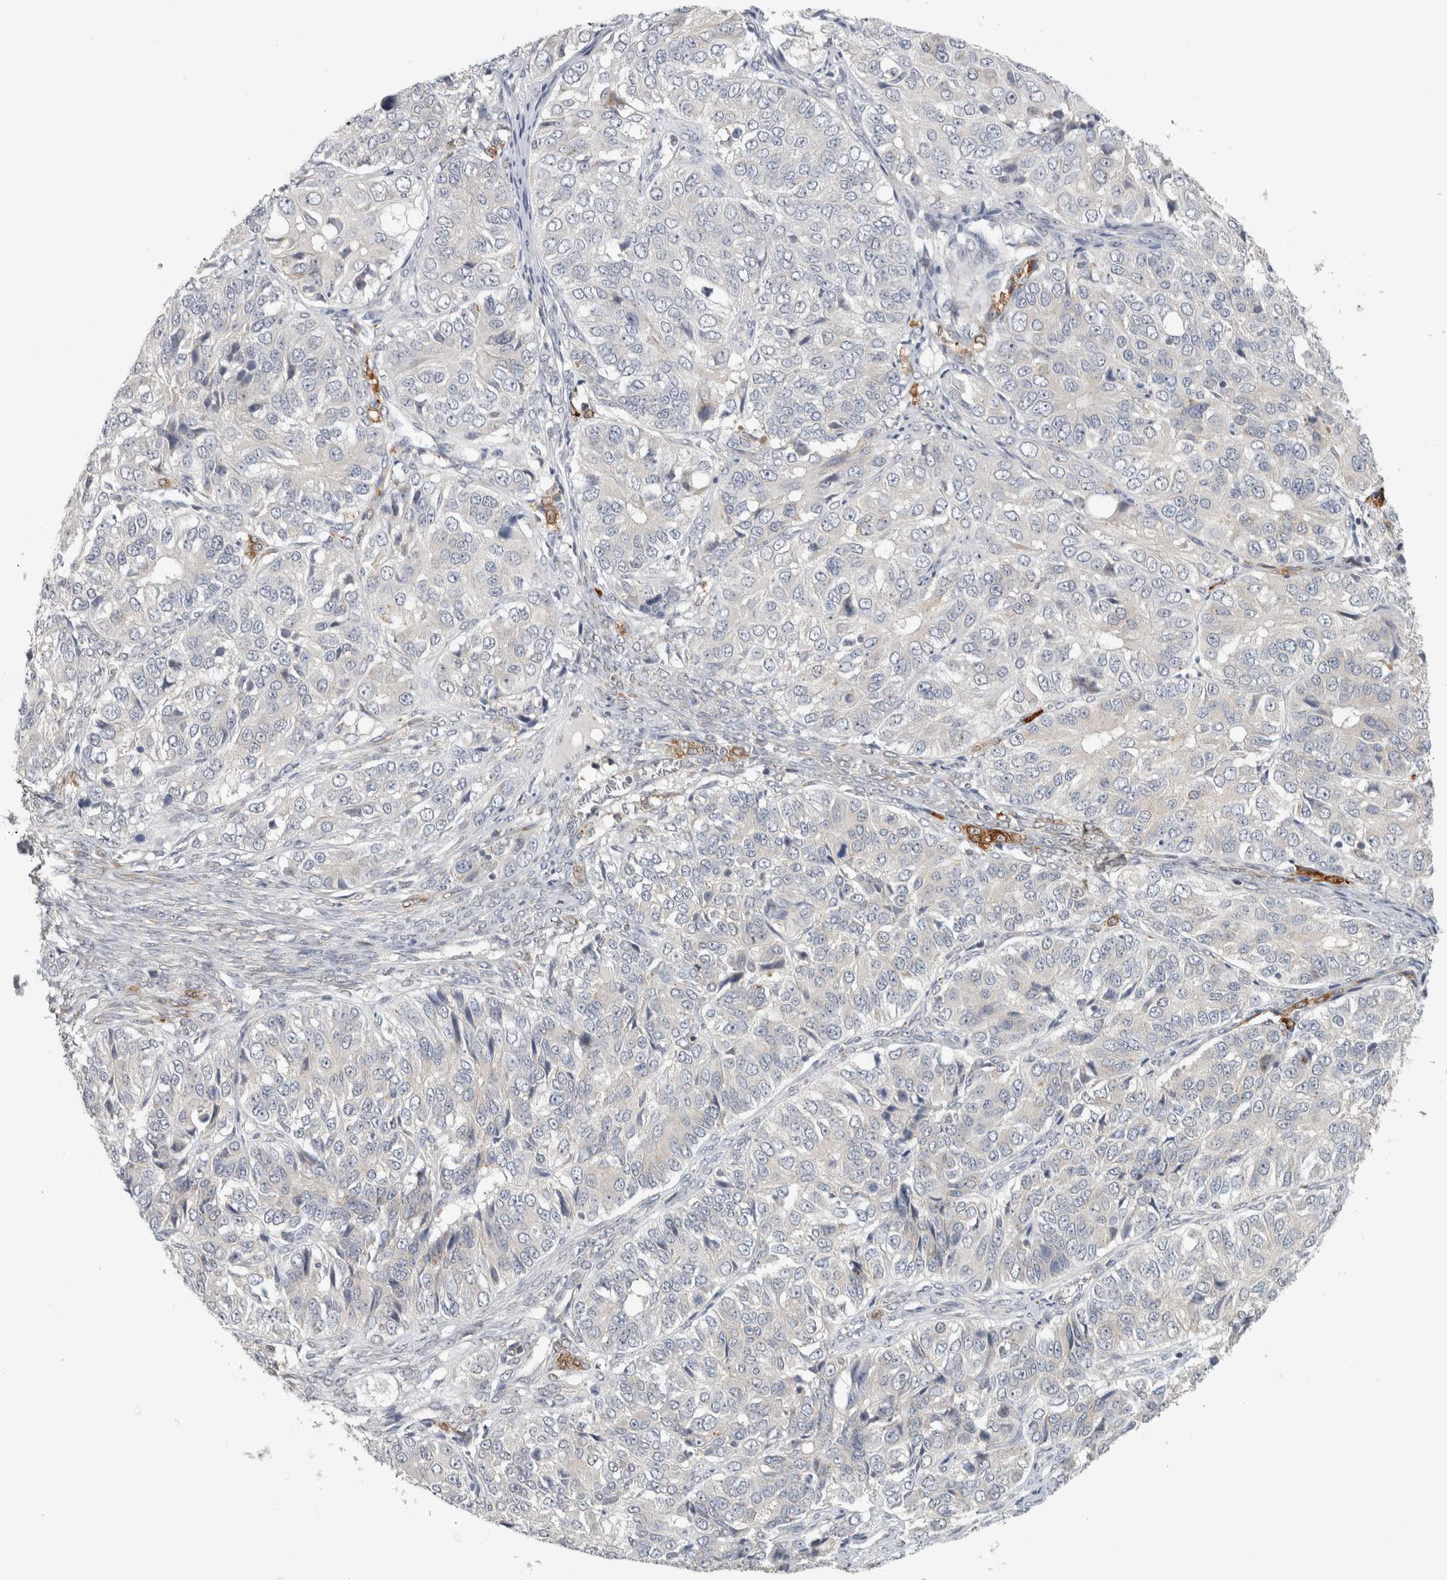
{"staining": {"intensity": "negative", "quantity": "none", "location": "none"}, "tissue": "ovarian cancer", "cell_type": "Tumor cells", "image_type": "cancer", "snomed": [{"axis": "morphology", "description": "Carcinoma, endometroid"}, {"axis": "topography", "description": "Ovary"}], "caption": "Ovarian endometroid carcinoma stained for a protein using immunohistochemistry (IHC) demonstrates no expression tumor cells.", "gene": "RAB18", "patient": {"sex": "female", "age": 51}}